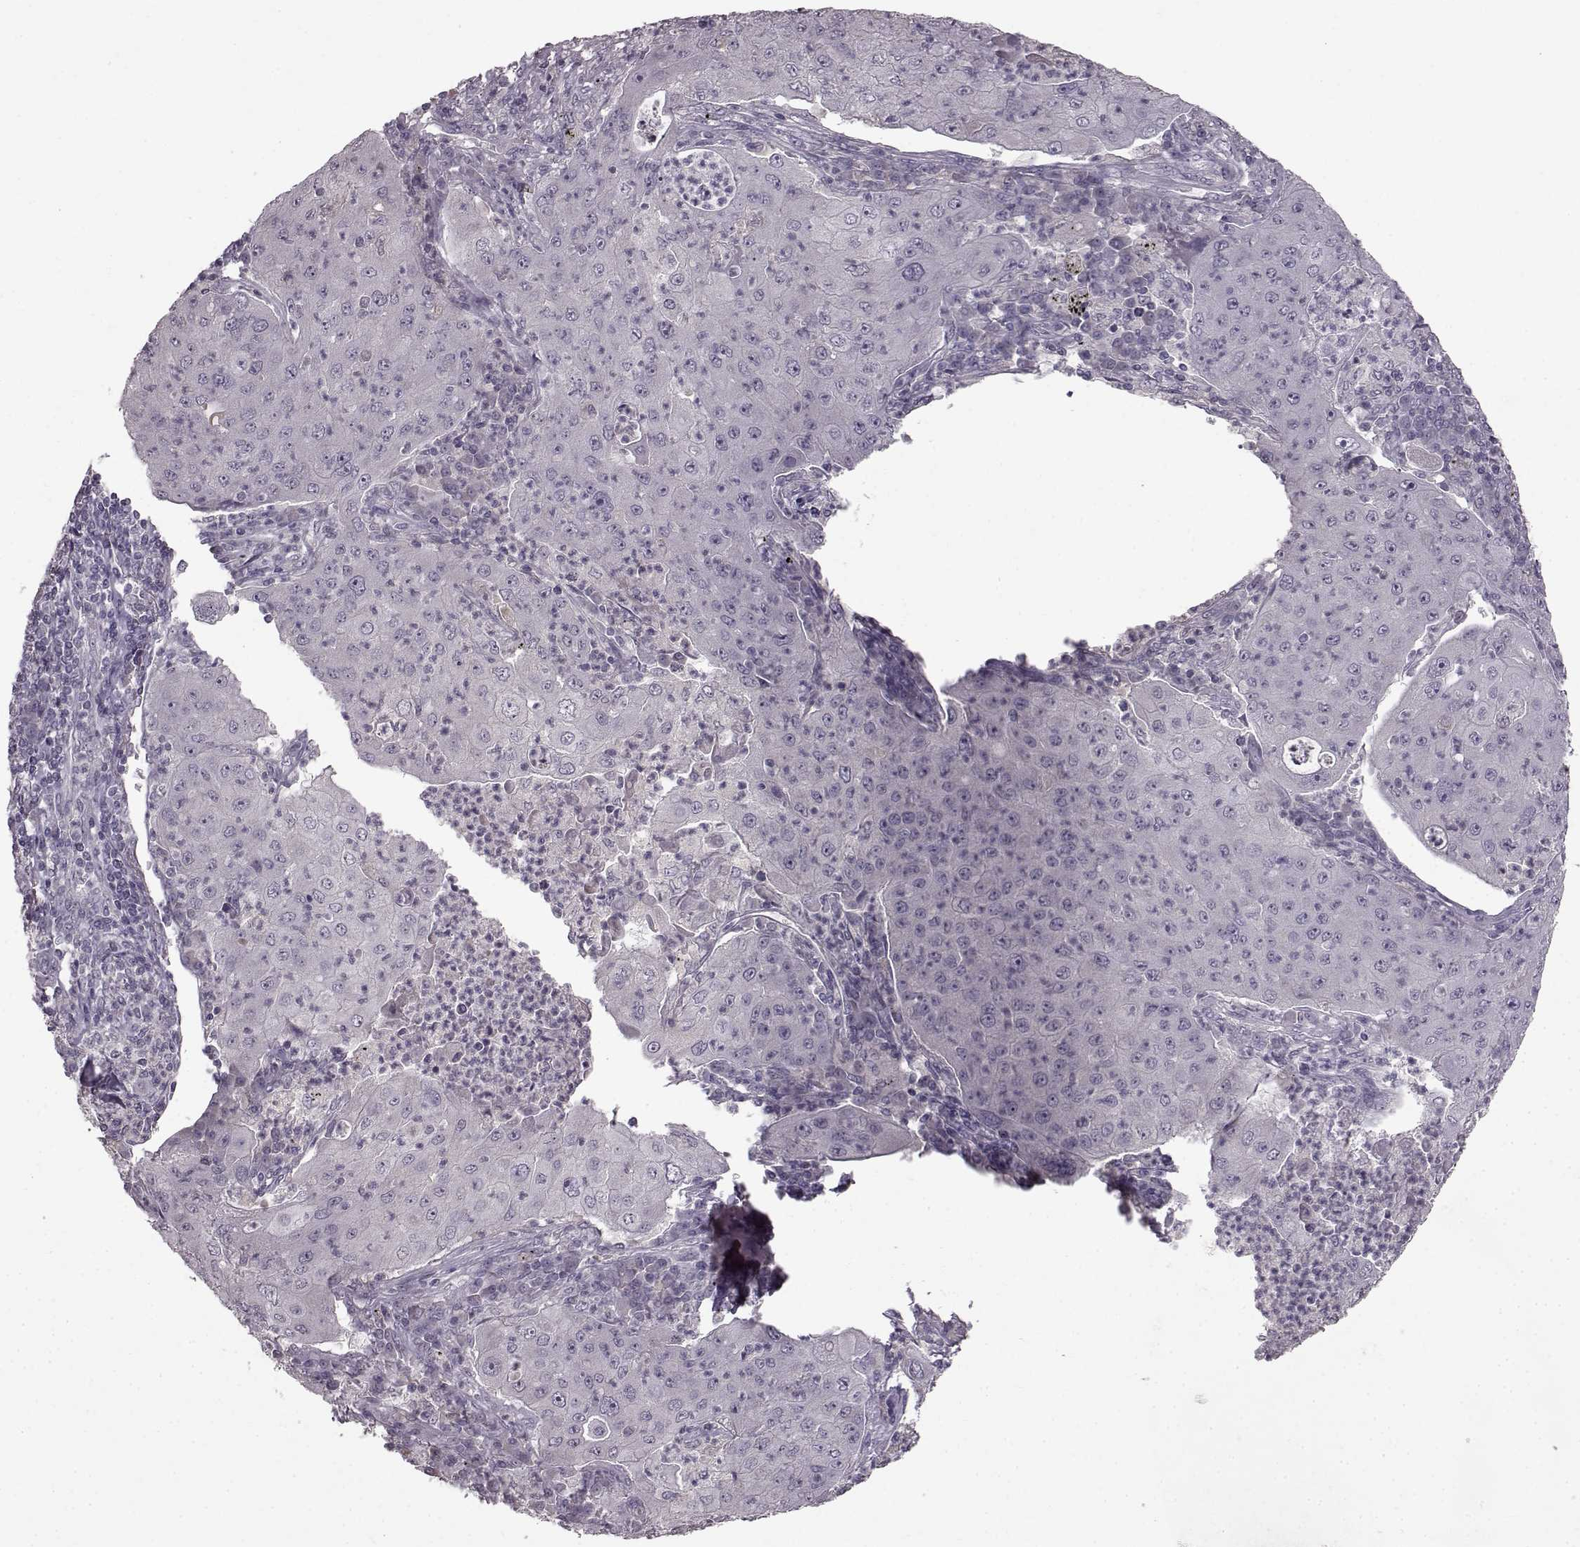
{"staining": {"intensity": "negative", "quantity": "none", "location": "none"}, "tissue": "lung cancer", "cell_type": "Tumor cells", "image_type": "cancer", "snomed": [{"axis": "morphology", "description": "Squamous cell carcinoma, NOS"}, {"axis": "topography", "description": "Lung"}], "caption": "Squamous cell carcinoma (lung) stained for a protein using IHC exhibits no staining tumor cells.", "gene": "LHB", "patient": {"sex": "female", "age": 59}}